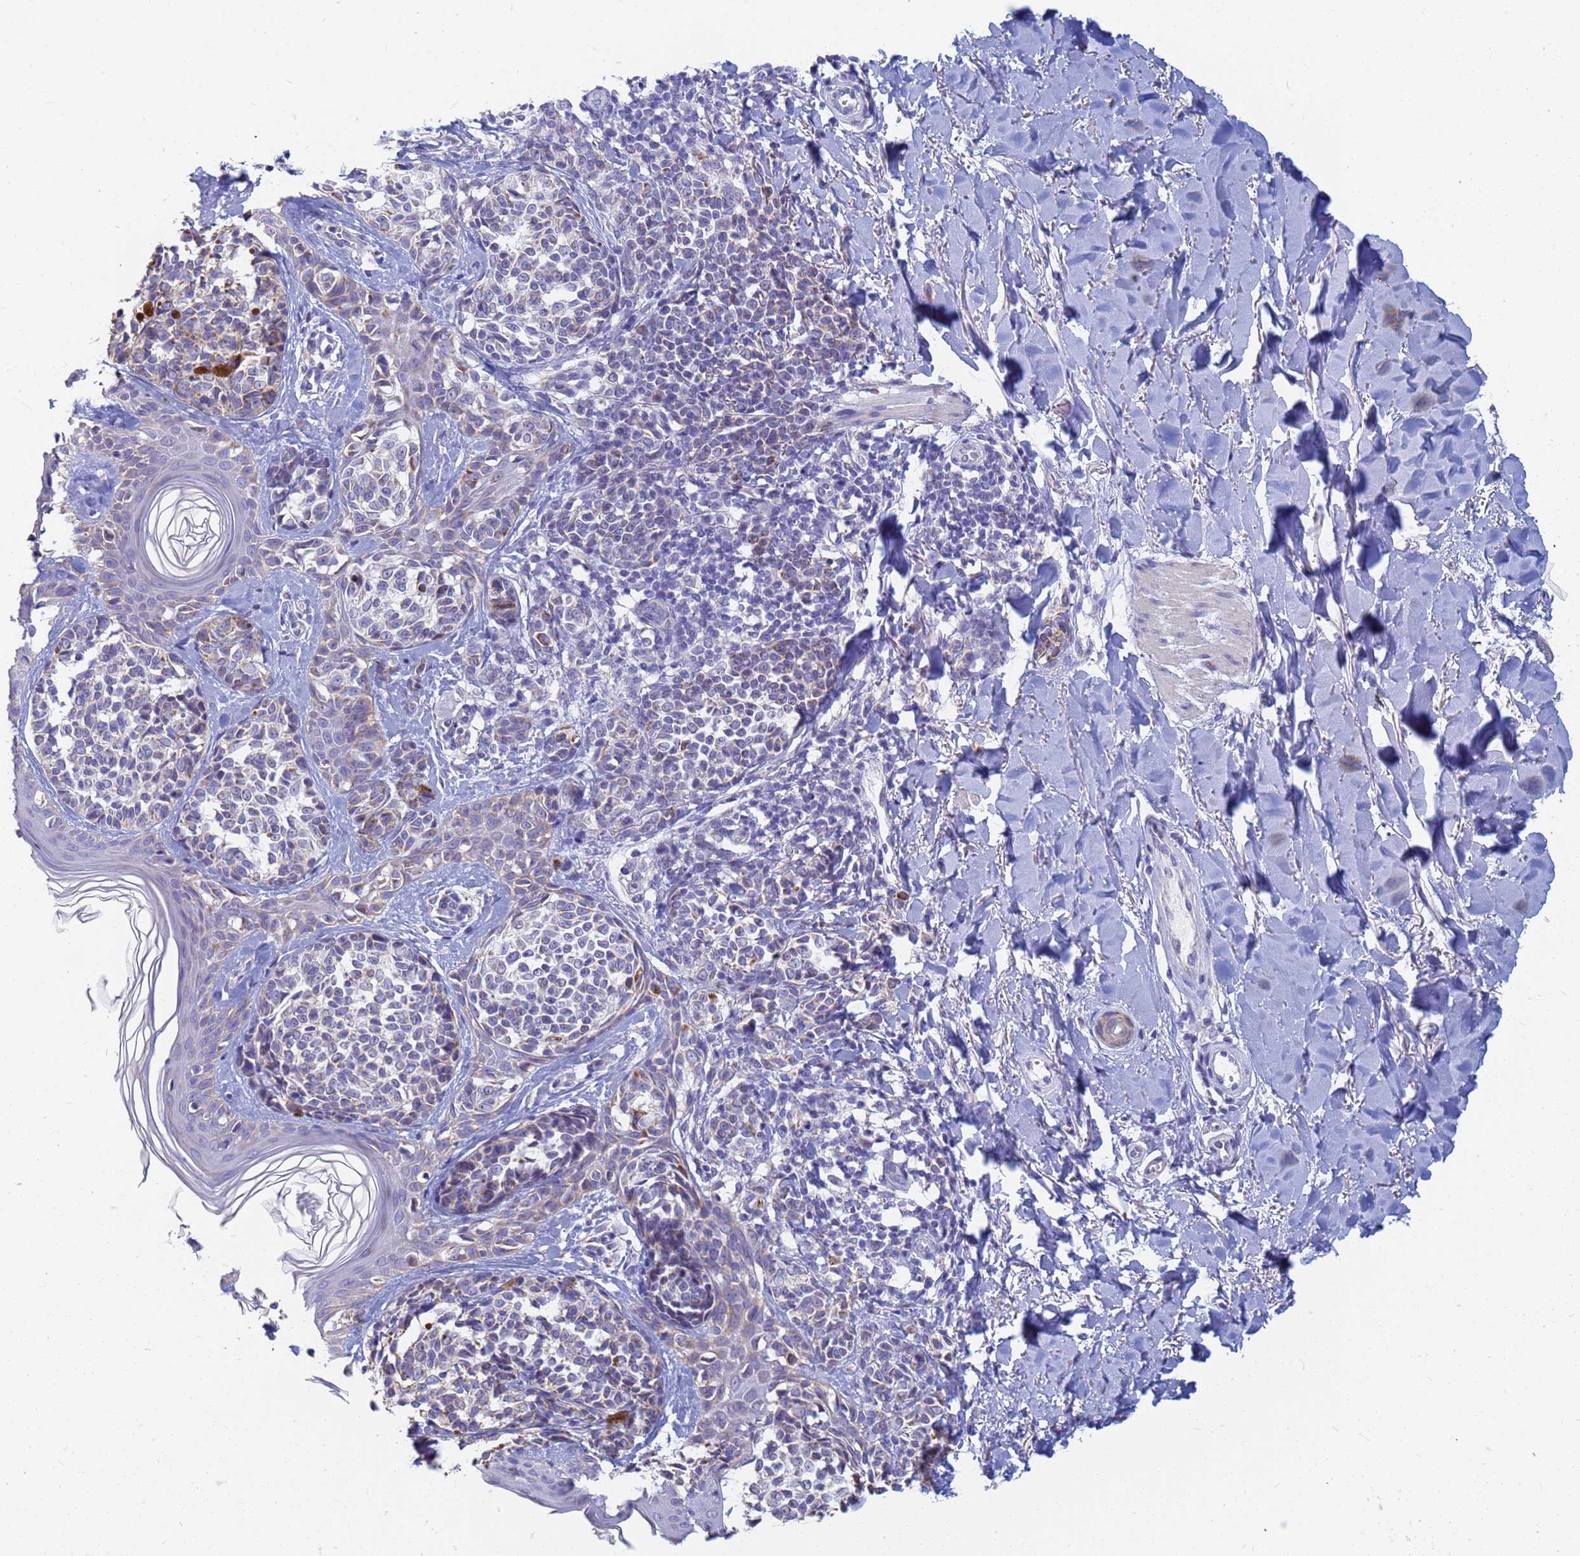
{"staining": {"intensity": "negative", "quantity": "none", "location": "none"}, "tissue": "melanoma", "cell_type": "Tumor cells", "image_type": "cancer", "snomed": [{"axis": "morphology", "description": "Malignant melanoma, NOS"}, {"axis": "topography", "description": "Skin of upper extremity"}], "caption": "An image of human melanoma is negative for staining in tumor cells.", "gene": "UQCRH", "patient": {"sex": "male", "age": 40}}